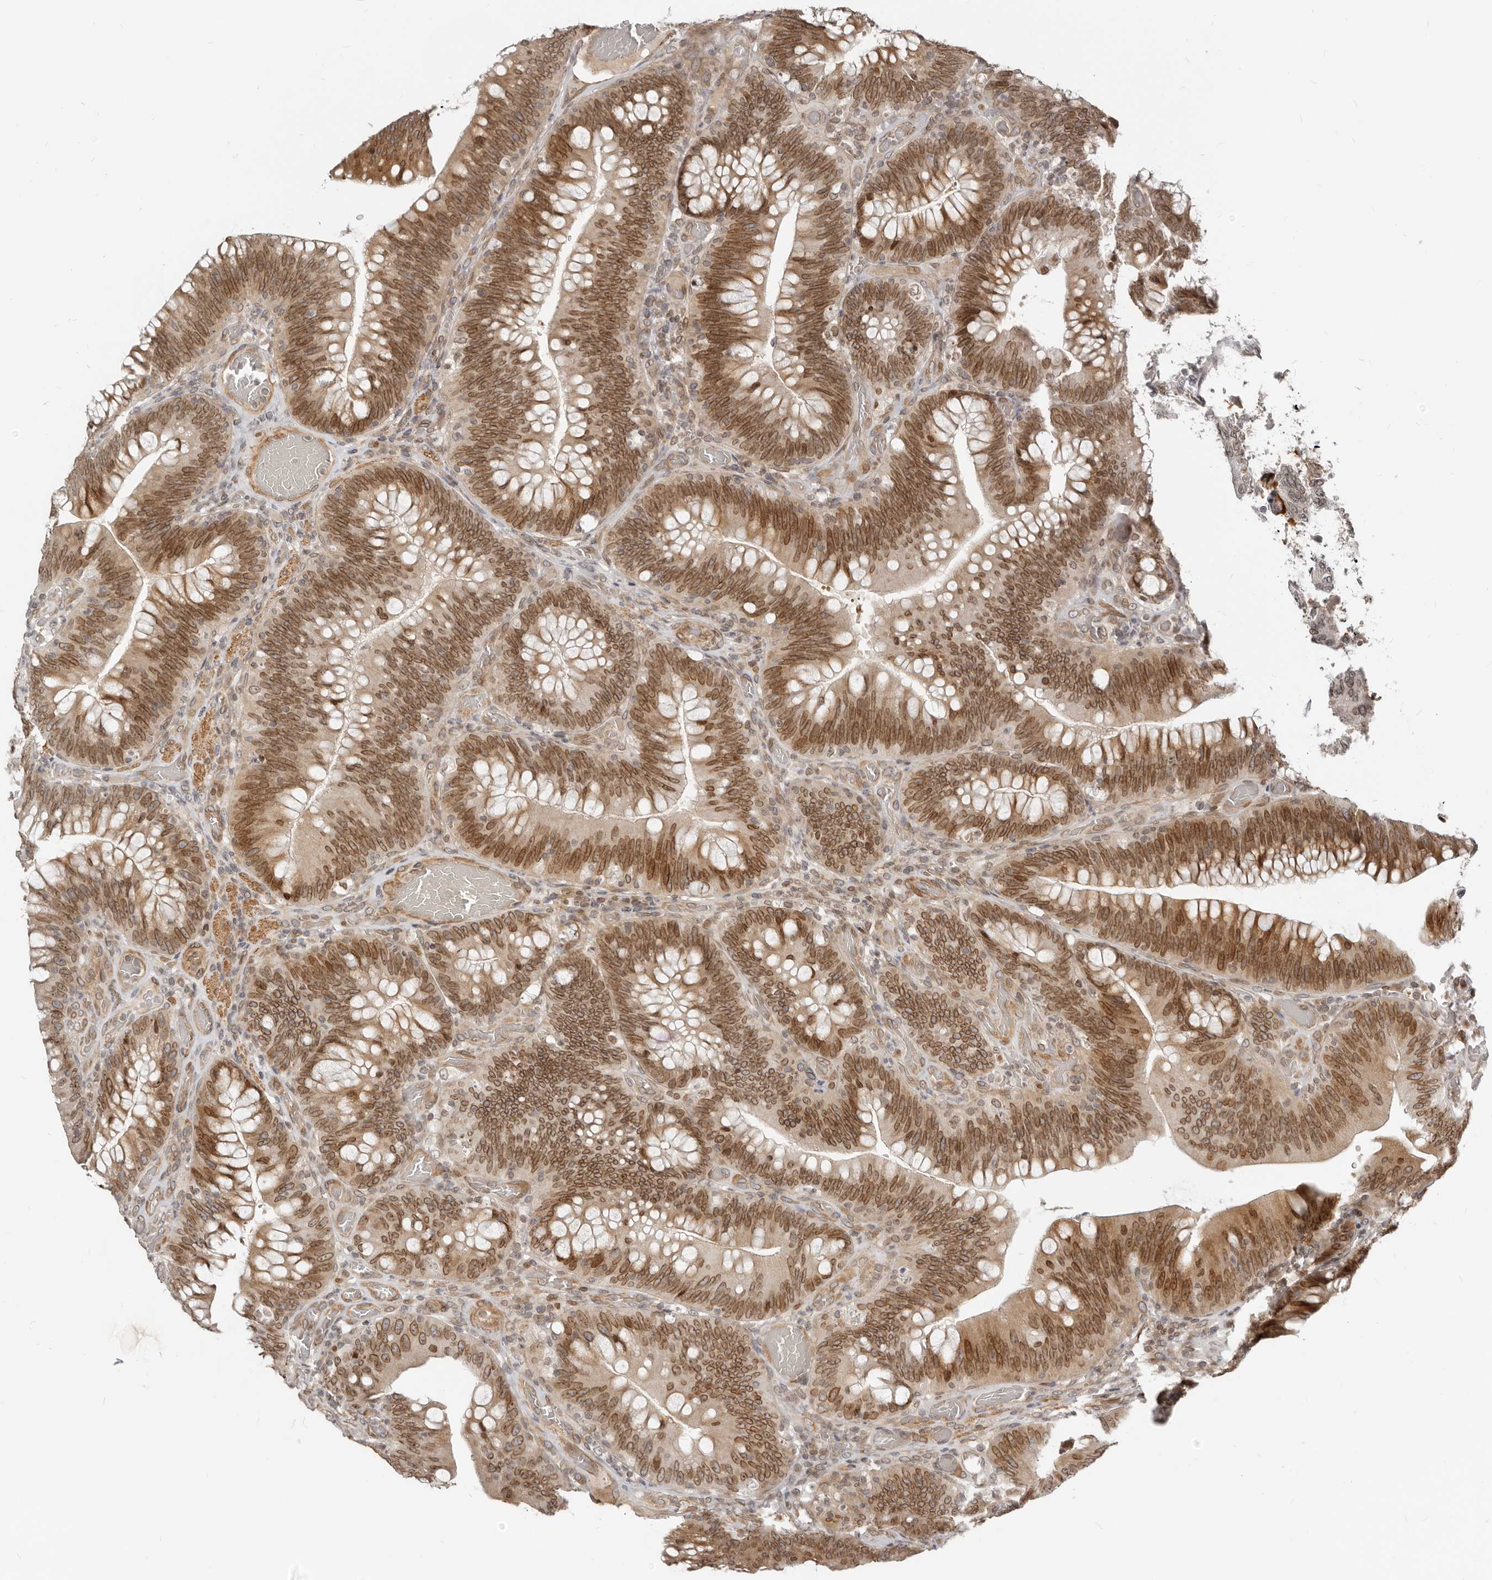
{"staining": {"intensity": "moderate", "quantity": ">75%", "location": "cytoplasmic/membranous,nuclear"}, "tissue": "colorectal cancer", "cell_type": "Tumor cells", "image_type": "cancer", "snomed": [{"axis": "morphology", "description": "Normal tissue, NOS"}, {"axis": "topography", "description": "Colon"}], "caption": "IHC staining of colorectal cancer, which exhibits medium levels of moderate cytoplasmic/membranous and nuclear expression in approximately >75% of tumor cells indicating moderate cytoplasmic/membranous and nuclear protein expression. The staining was performed using DAB (brown) for protein detection and nuclei were counterstained in hematoxylin (blue).", "gene": "NUP153", "patient": {"sex": "female", "age": 82}}